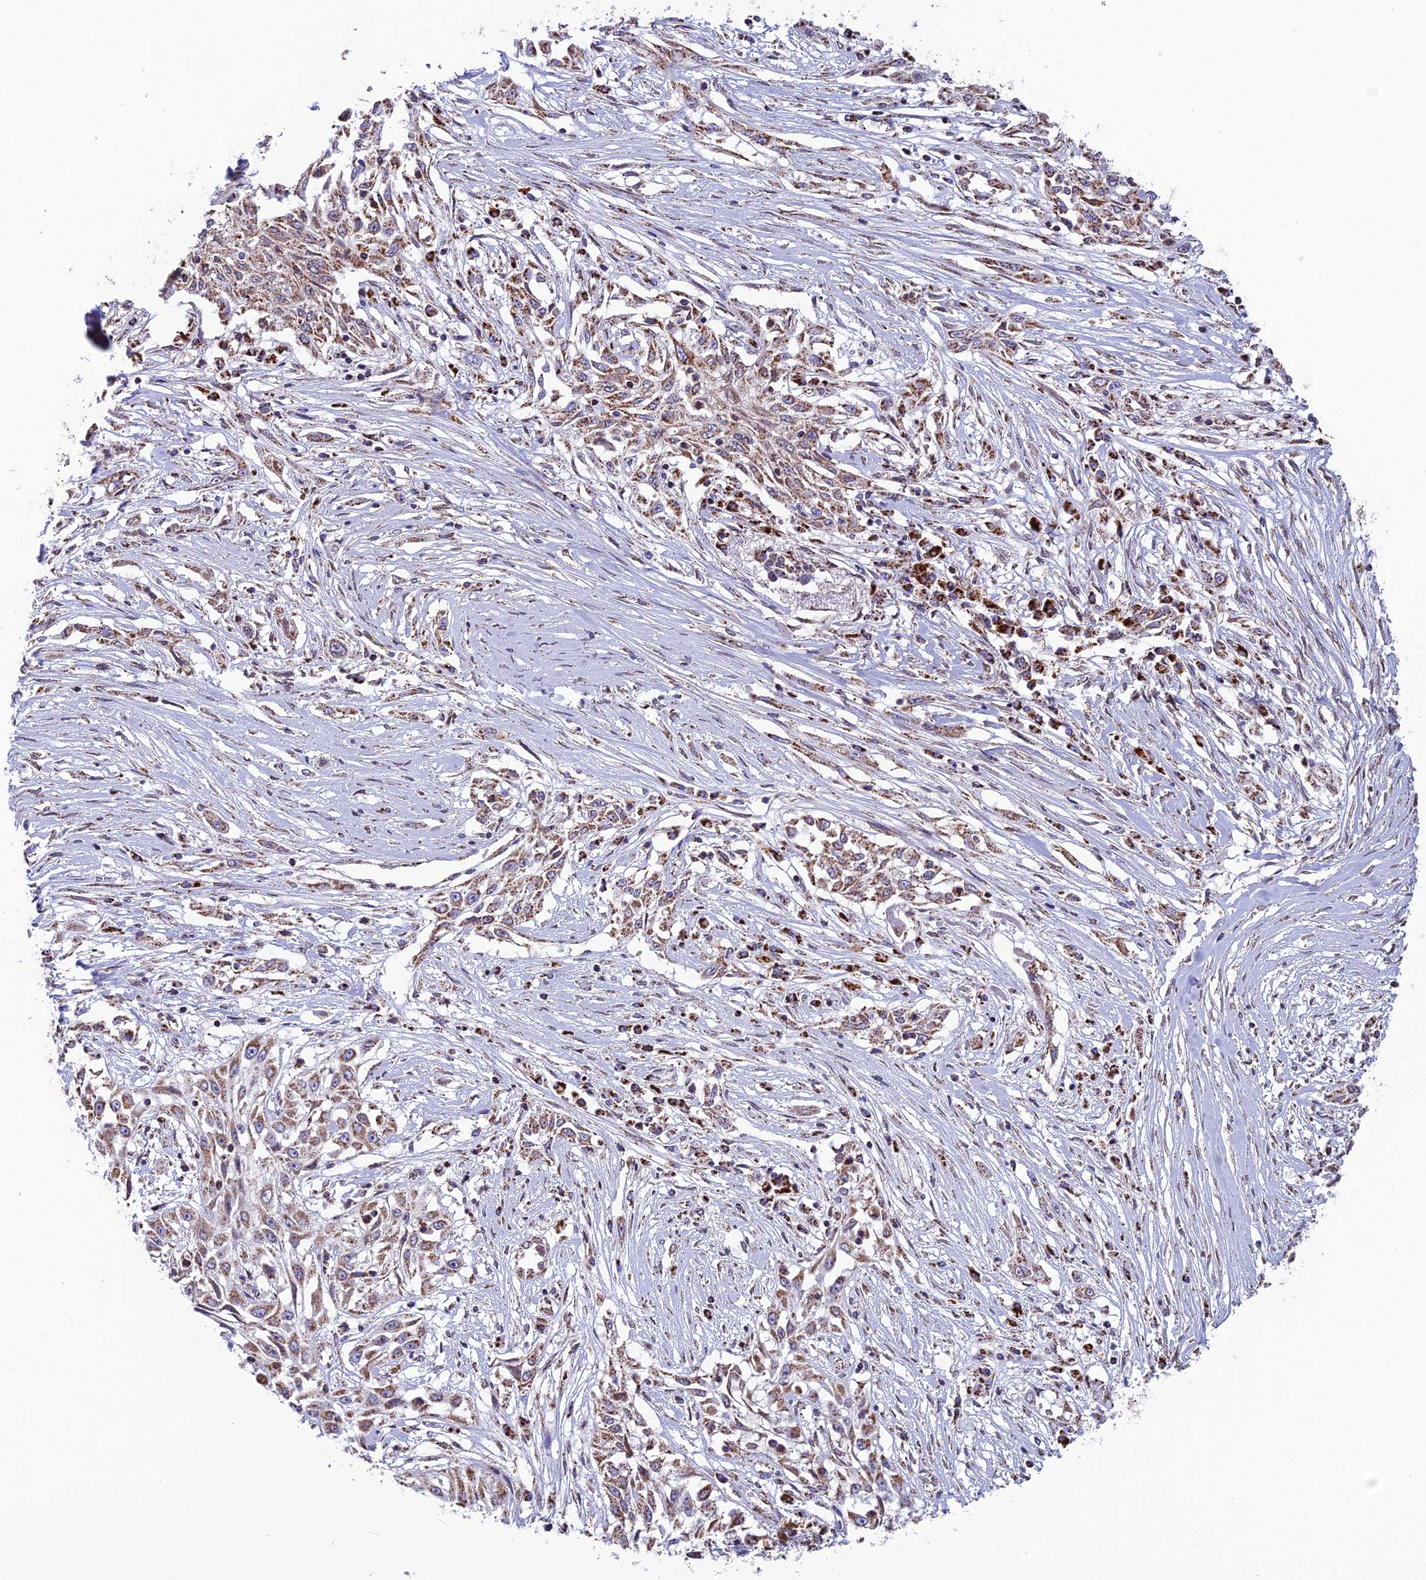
{"staining": {"intensity": "moderate", "quantity": "25%-75%", "location": "cytoplasmic/membranous"}, "tissue": "skin cancer", "cell_type": "Tumor cells", "image_type": "cancer", "snomed": [{"axis": "morphology", "description": "Squamous cell carcinoma, NOS"}, {"axis": "morphology", "description": "Squamous cell carcinoma, metastatic, NOS"}, {"axis": "topography", "description": "Skin"}, {"axis": "topography", "description": "Lymph node"}], "caption": "The photomicrograph shows a brown stain indicating the presence of a protein in the cytoplasmic/membranous of tumor cells in squamous cell carcinoma (skin).", "gene": "CS", "patient": {"sex": "male", "age": 75}}